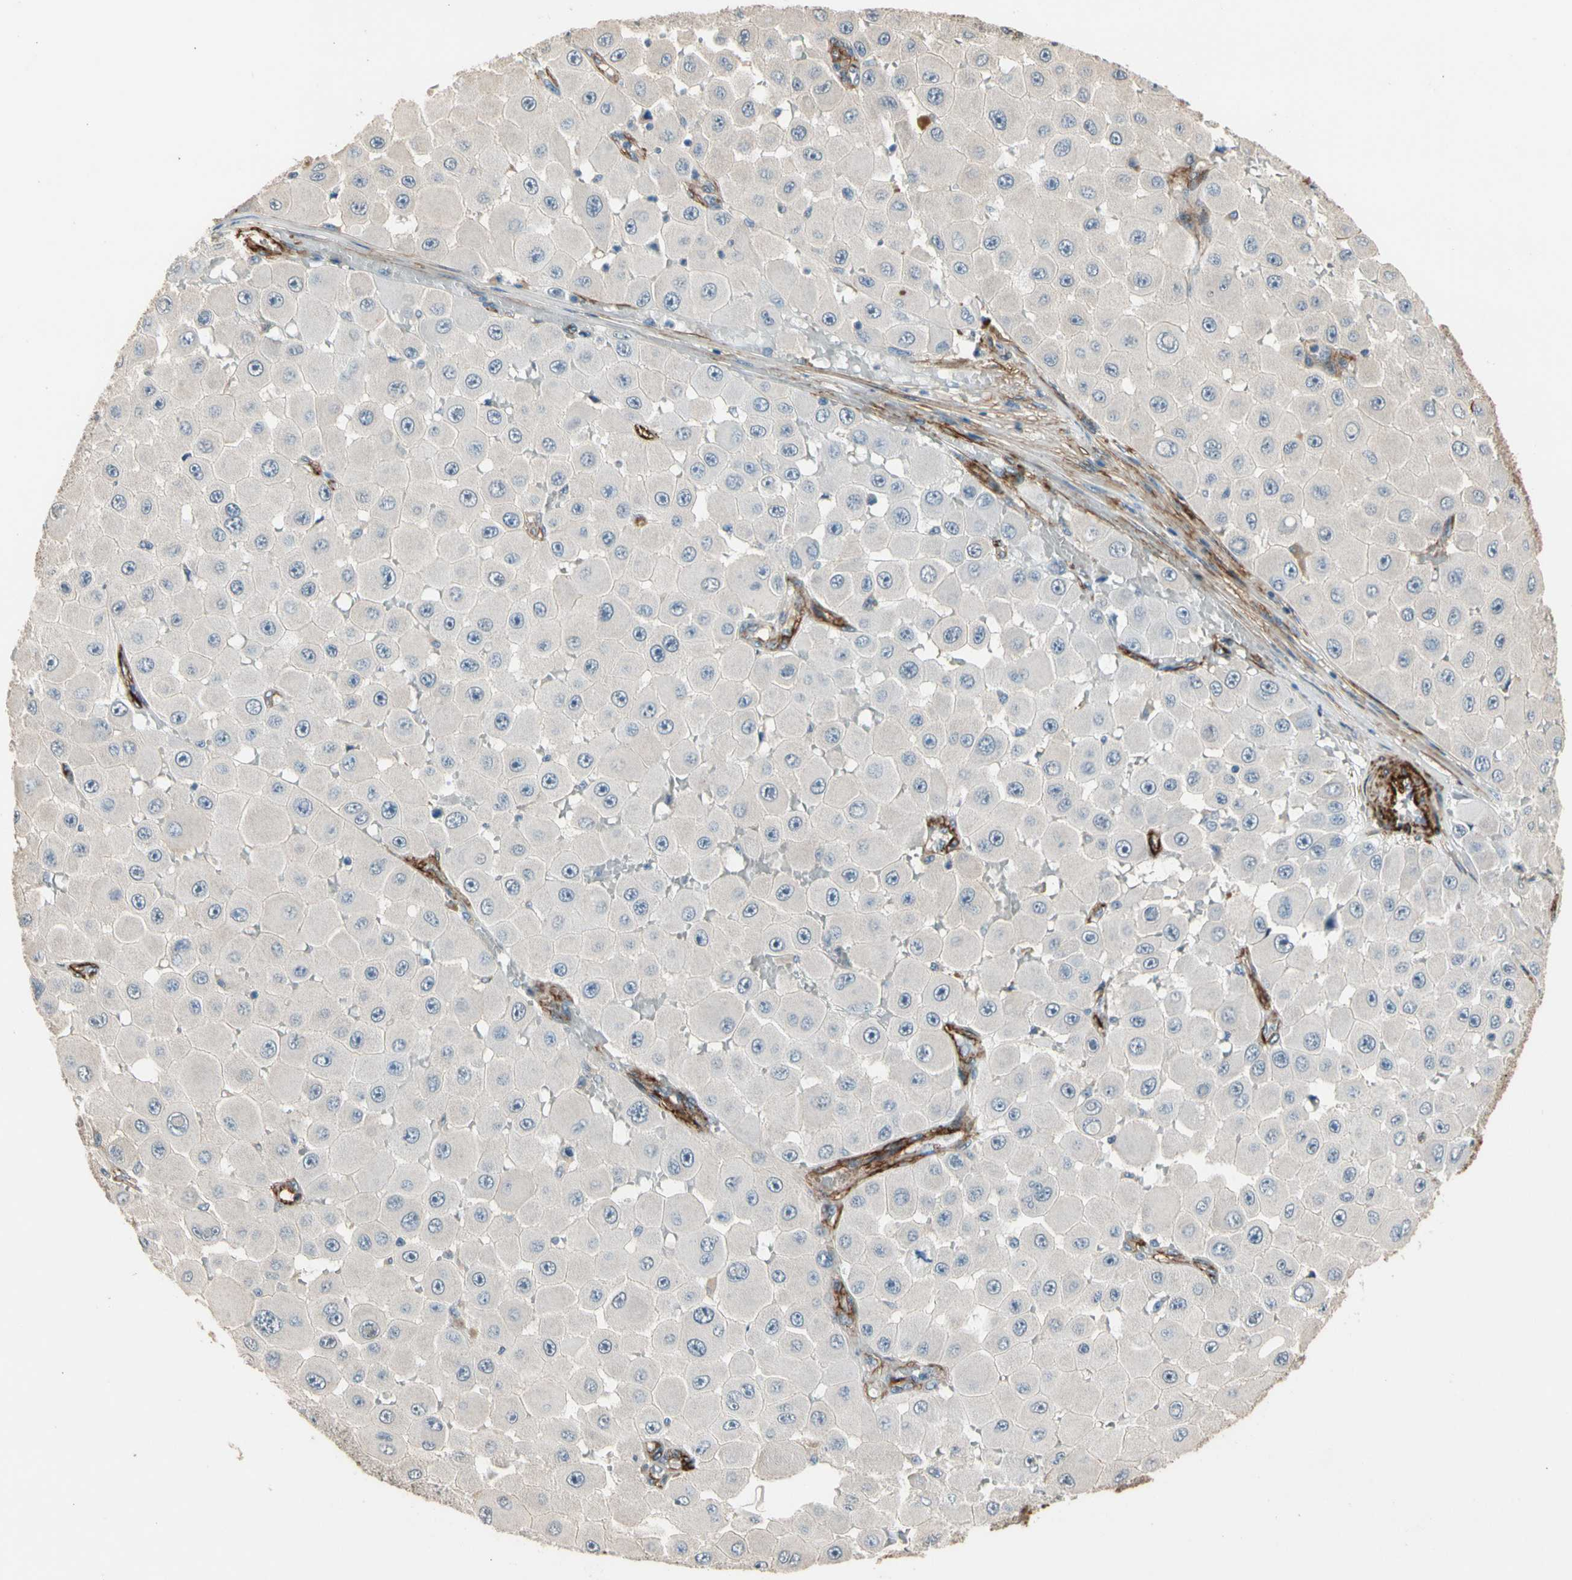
{"staining": {"intensity": "weak", "quantity": "25%-75%", "location": "cytoplasmic/membranous"}, "tissue": "melanoma", "cell_type": "Tumor cells", "image_type": "cancer", "snomed": [{"axis": "morphology", "description": "Malignant melanoma, NOS"}, {"axis": "topography", "description": "Skin"}], "caption": "A micrograph of human malignant melanoma stained for a protein reveals weak cytoplasmic/membranous brown staining in tumor cells.", "gene": "SUSD2", "patient": {"sex": "female", "age": 81}}